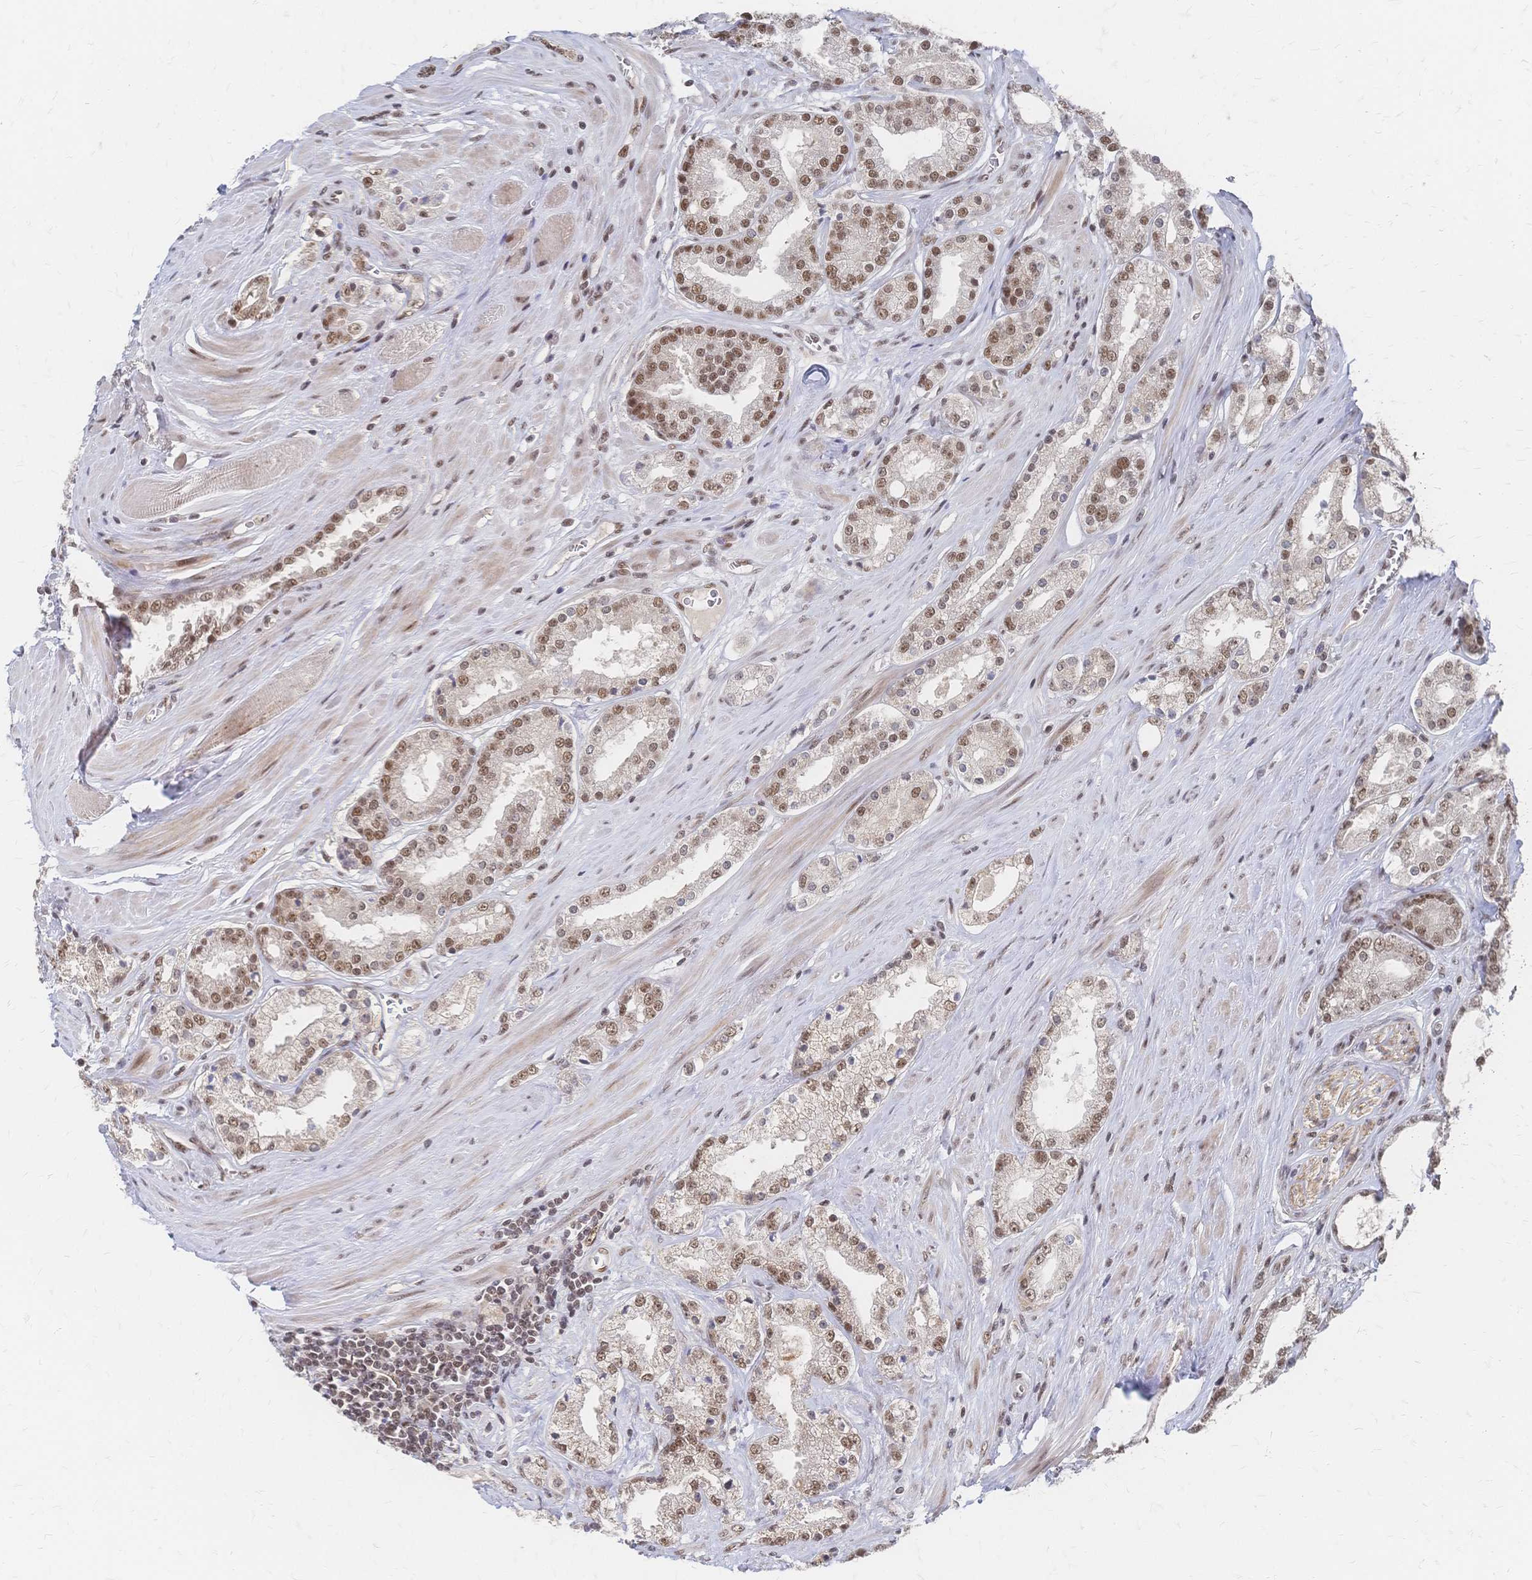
{"staining": {"intensity": "moderate", "quantity": ">75%", "location": "nuclear"}, "tissue": "prostate cancer", "cell_type": "Tumor cells", "image_type": "cancer", "snomed": [{"axis": "morphology", "description": "Adenocarcinoma, High grade"}, {"axis": "topography", "description": "Prostate"}], "caption": "DAB (3,3'-diaminobenzidine) immunohistochemical staining of high-grade adenocarcinoma (prostate) shows moderate nuclear protein positivity in approximately >75% of tumor cells.", "gene": "NELFA", "patient": {"sex": "male", "age": 66}}